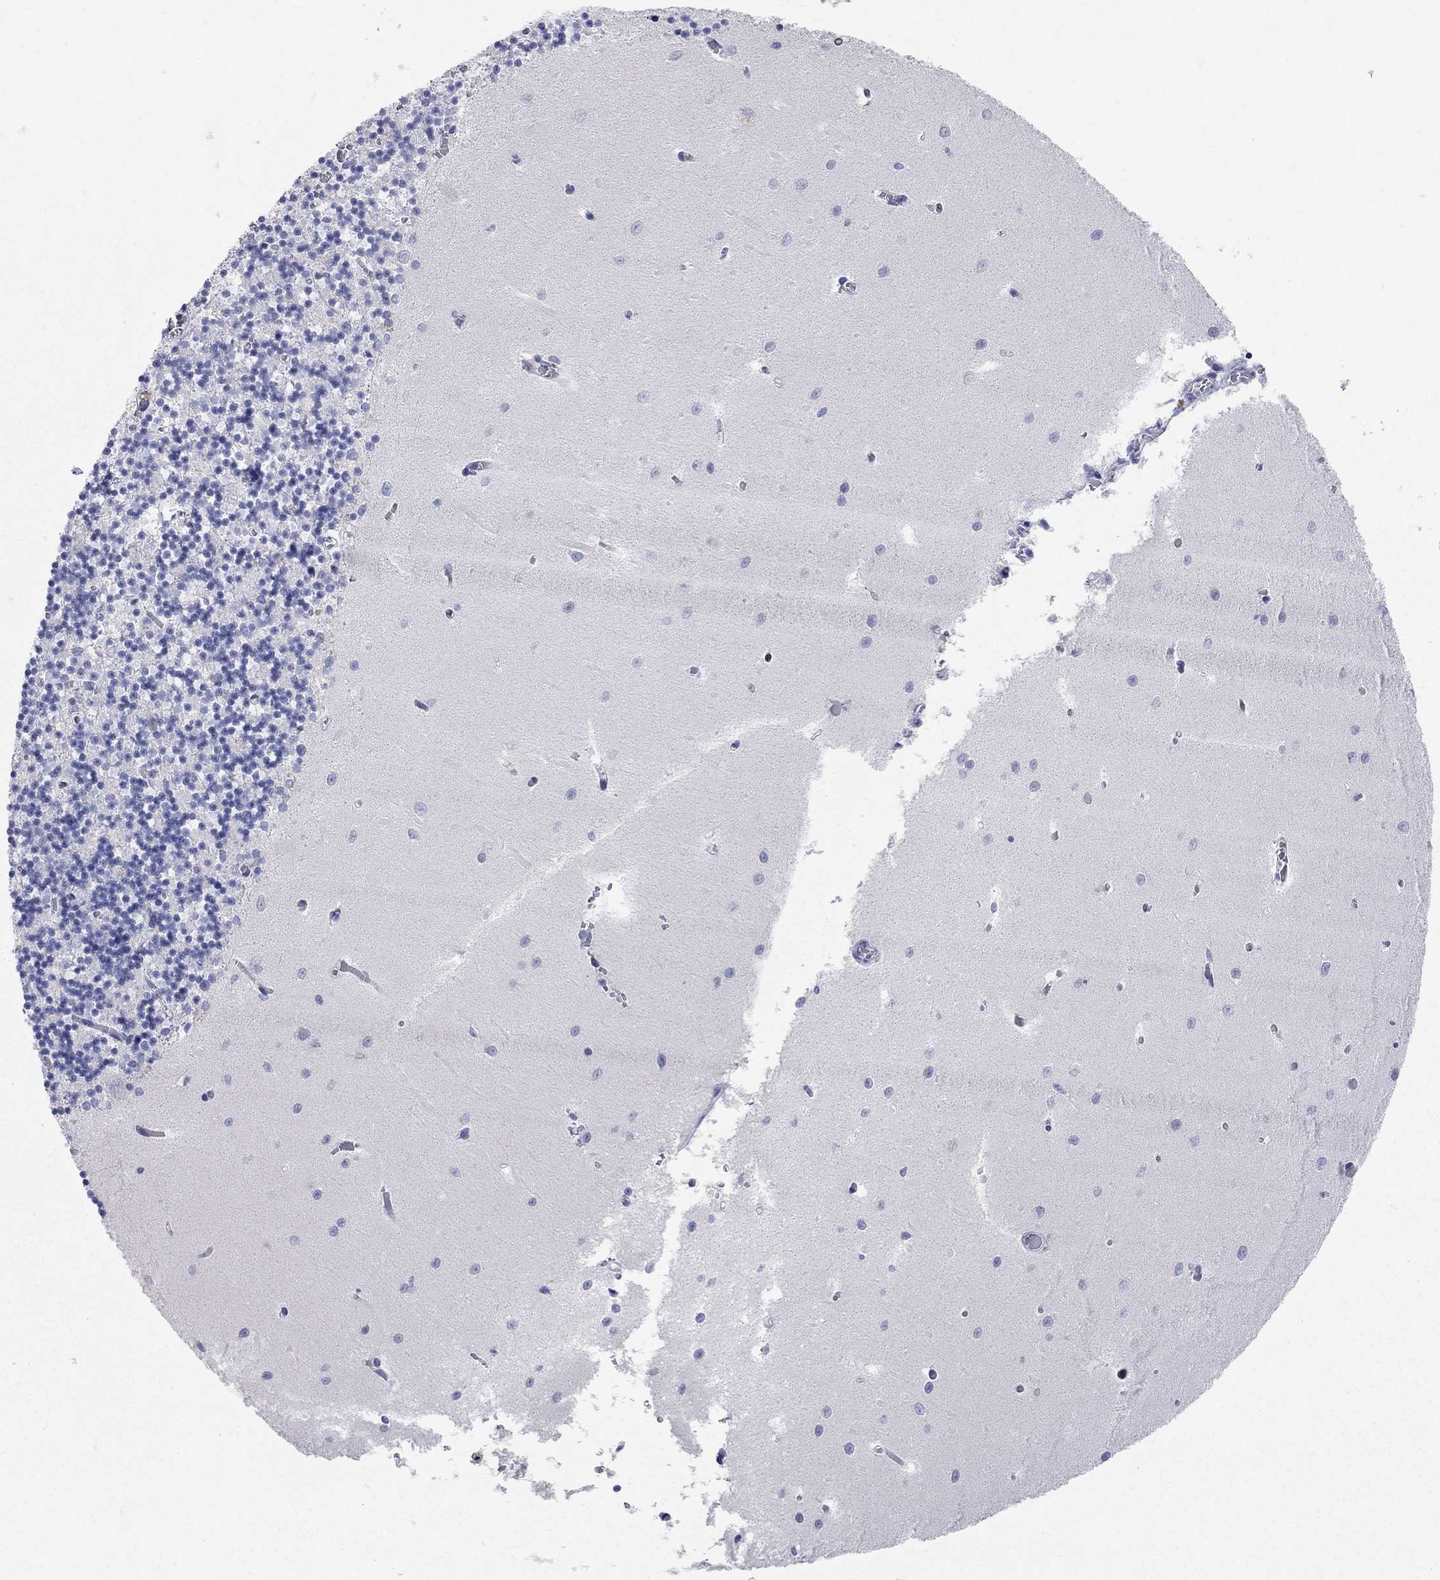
{"staining": {"intensity": "negative", "quantity": "none", "location": "none"}, "tissue": "cerebellum", "cell_type": "Cells in granular layer", "image_type": "normal", "snomed": [{"axis": "morphology", "description": "Normal tissue, NOS"}, {"axis": "topography", "description": "Cerebellum"}], "caption": "Micrograph shows no significant protein expression in cells in granular layer of benign cerebellum. The staining is performed using DAB (3,3'-diaminobenzidine) brown chromogen with nuclei counter-stained in using hematoxylin.", "gene": "AOX1", "patient": {"sex": "female", "age": 64}}